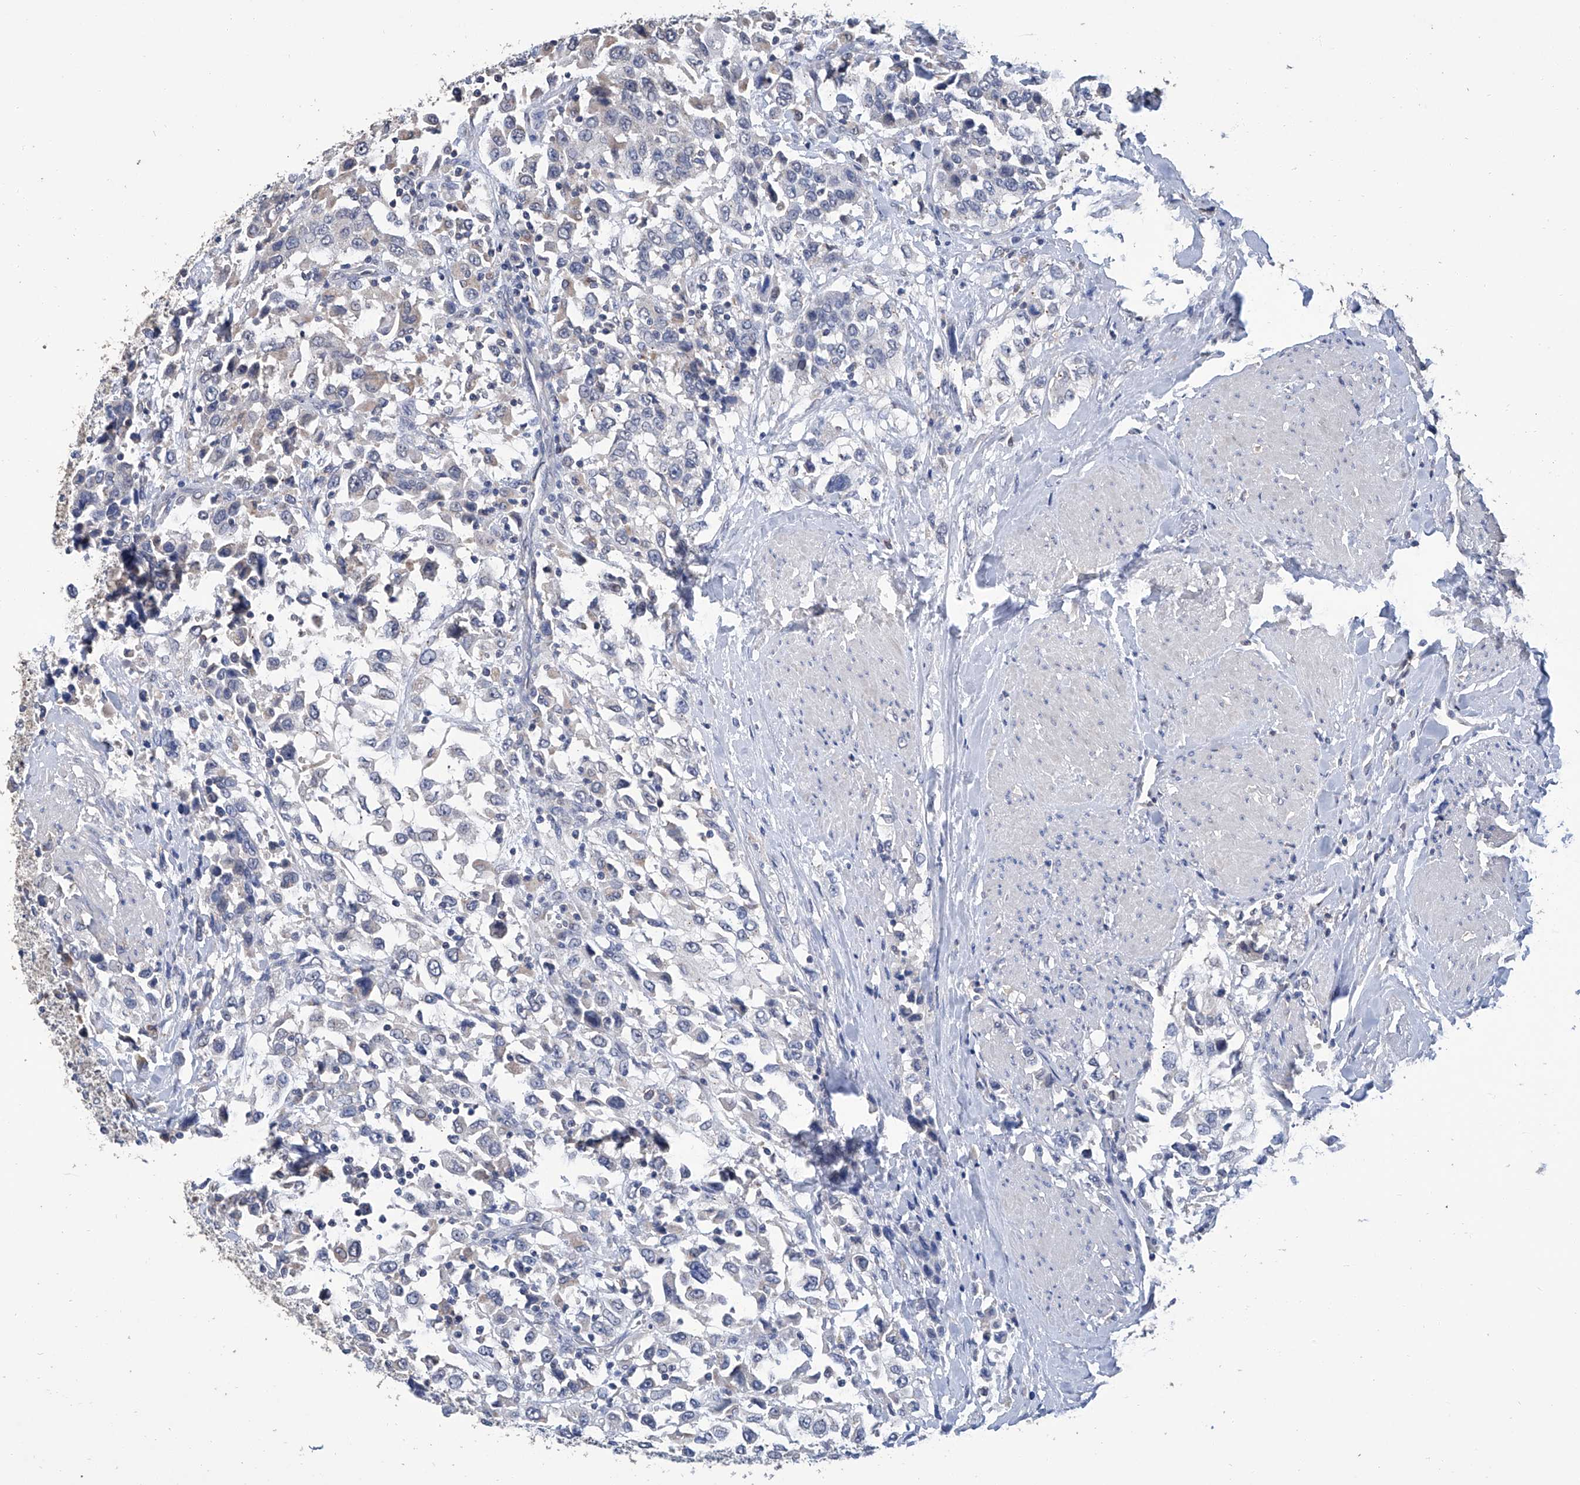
{"staining": {"intensity": "negative", "quantity": "none", "location": "none"}, "tissue": "urothelial cancer", "cell_type": "Tumor cells", "image_type": "cancer", "snomed": [{"axis": "morphology", "description": "Urothelial carcinoma, High grade"}, {"axis": "topography", "description": "Urinary bladder"}], "caption": "Immunohistochemistry (IHC) histopathology image of urothelial cancer stained for a protein (brown), which demonstrates no expression in tumor cells.", "gene": "GPT", "patient": {"sex": "female", "age": 80}}